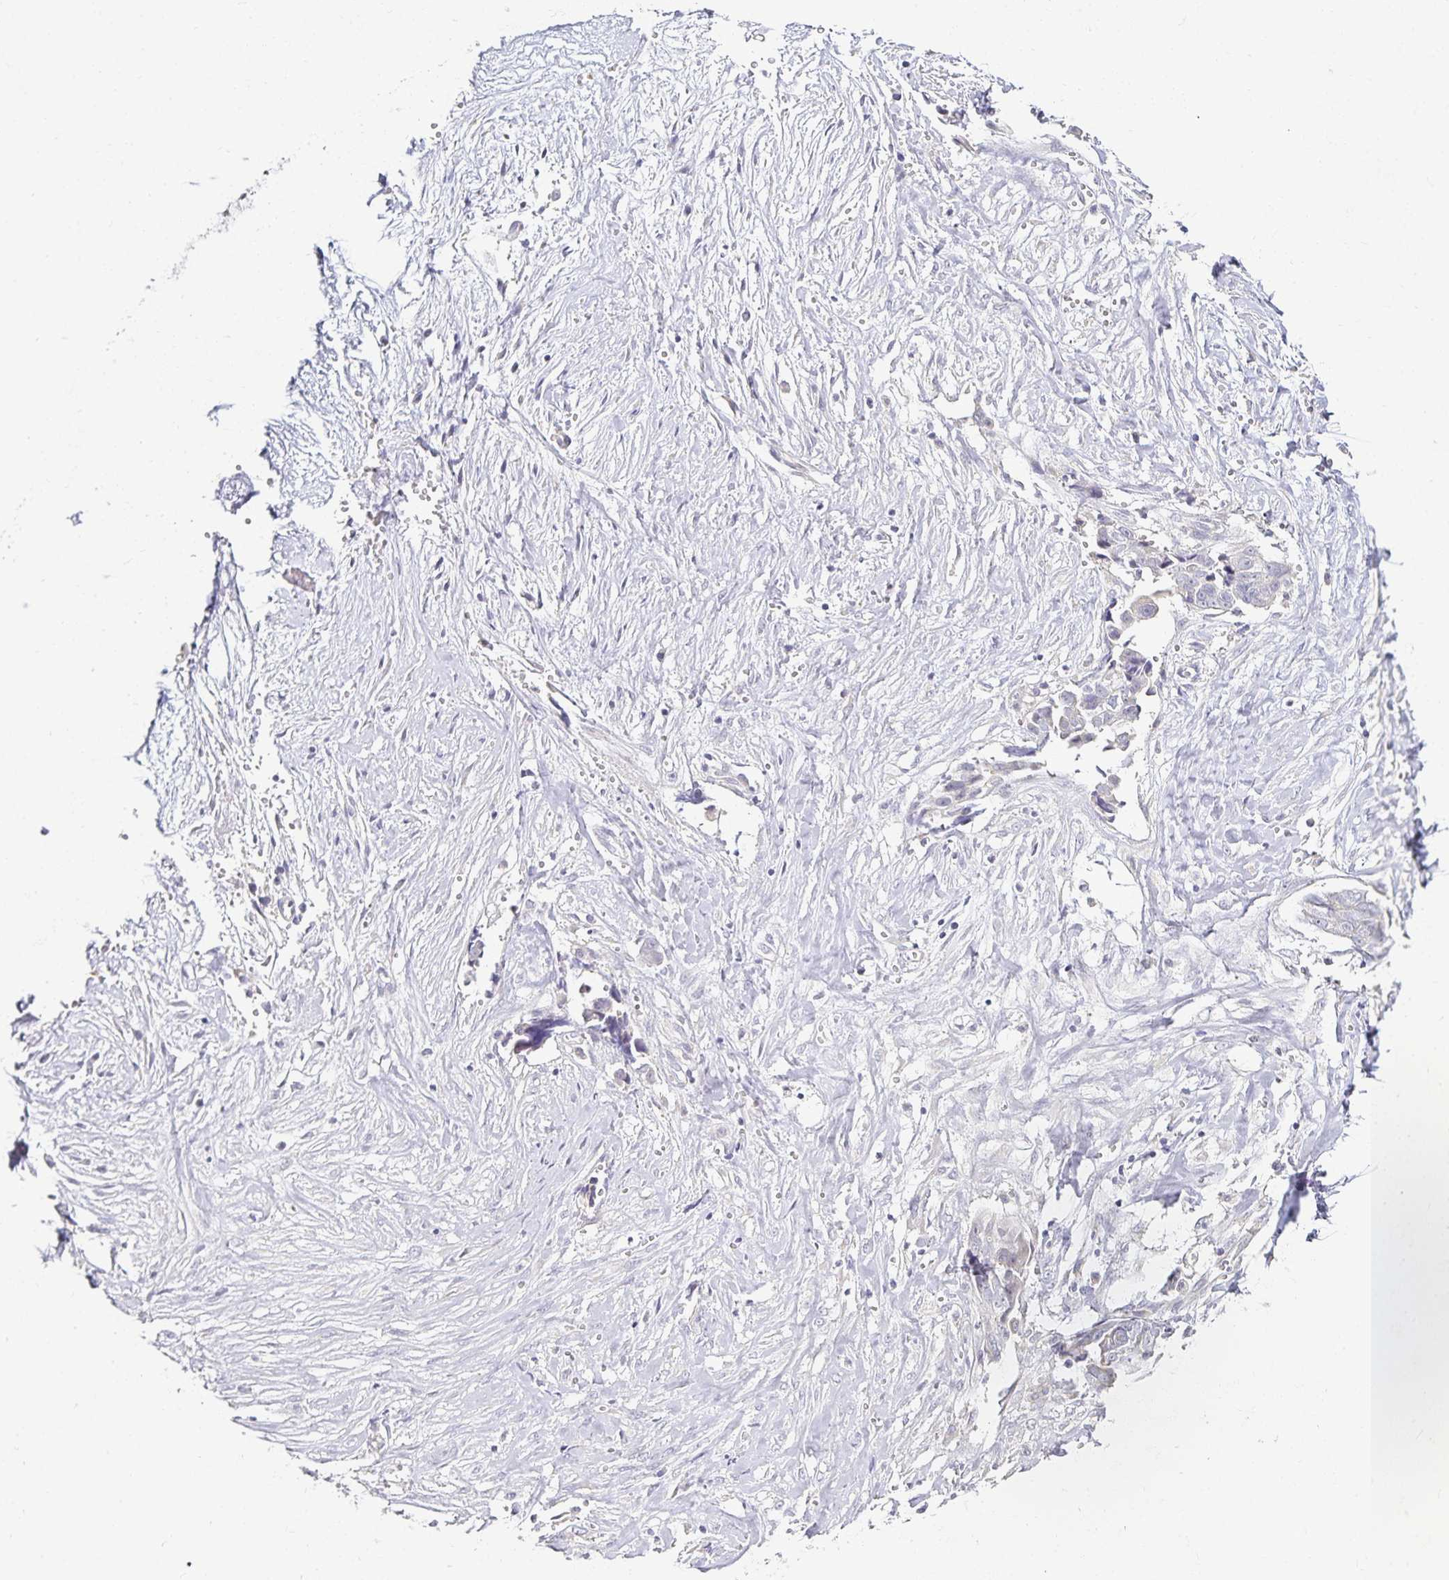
{"staining": {"intensity": "negative", "quantity": "none", "location": "none"}, "tissue": "ovarian cancer", "cell_type": "Tumor cells", "image_type": "cancer", "snomed": [{"axis": "morphology", "description": "Cystadenocarcinoma, serous, NOS"}, {"axis": "topography", "description": "Ovary"}], "caption": "This photomicrograph is of ovarian cancer stained with IHC to label a protein in brown with the nuclei are counter-stained blue. There is no positivity in tumor cells.", "gene": "GP2", "patient": {"sex": "female", "age": 59}}